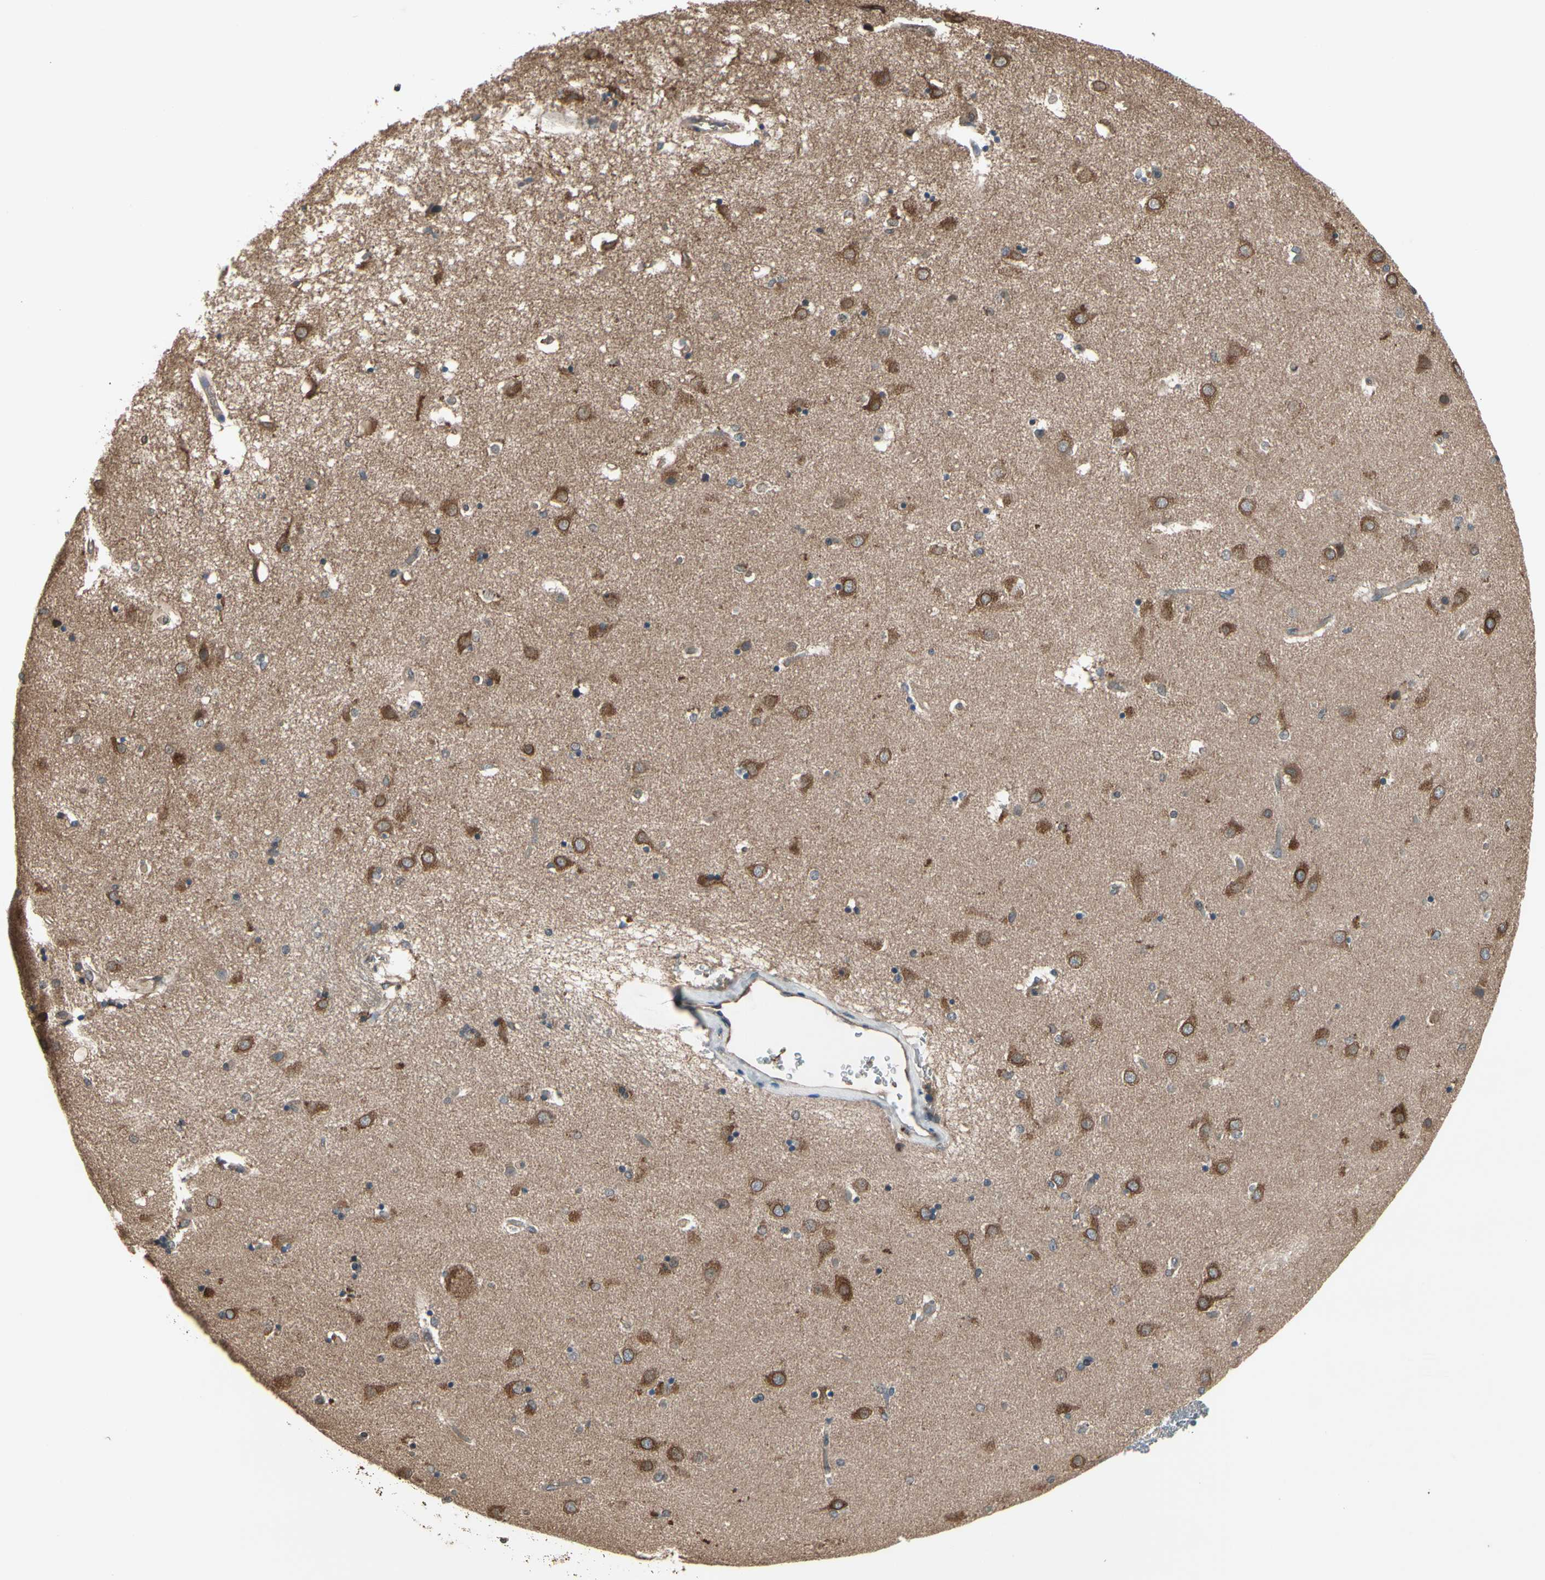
{"staining": {"intensity": "moderate", "quantity": "25%-75%", "location": "nuclear"}, "tissue": "caudate", "cell_type": "Glial cells", "image_type": "normal", "snomed": [{"axis": "morphology", "description": "Normal tissue, NOS"}, {"axis": "topography", "description": "Lateral ventricle wall"}], "caption": "High-power microscopy captured an immunohistochemistry histopathology image of unremarkable caudate, revealing moderate nuclear staining in approximately 25%-75% of glial cells.", "gene": "PNPLA7", "patient": {"sex": "female", "age": 54}}